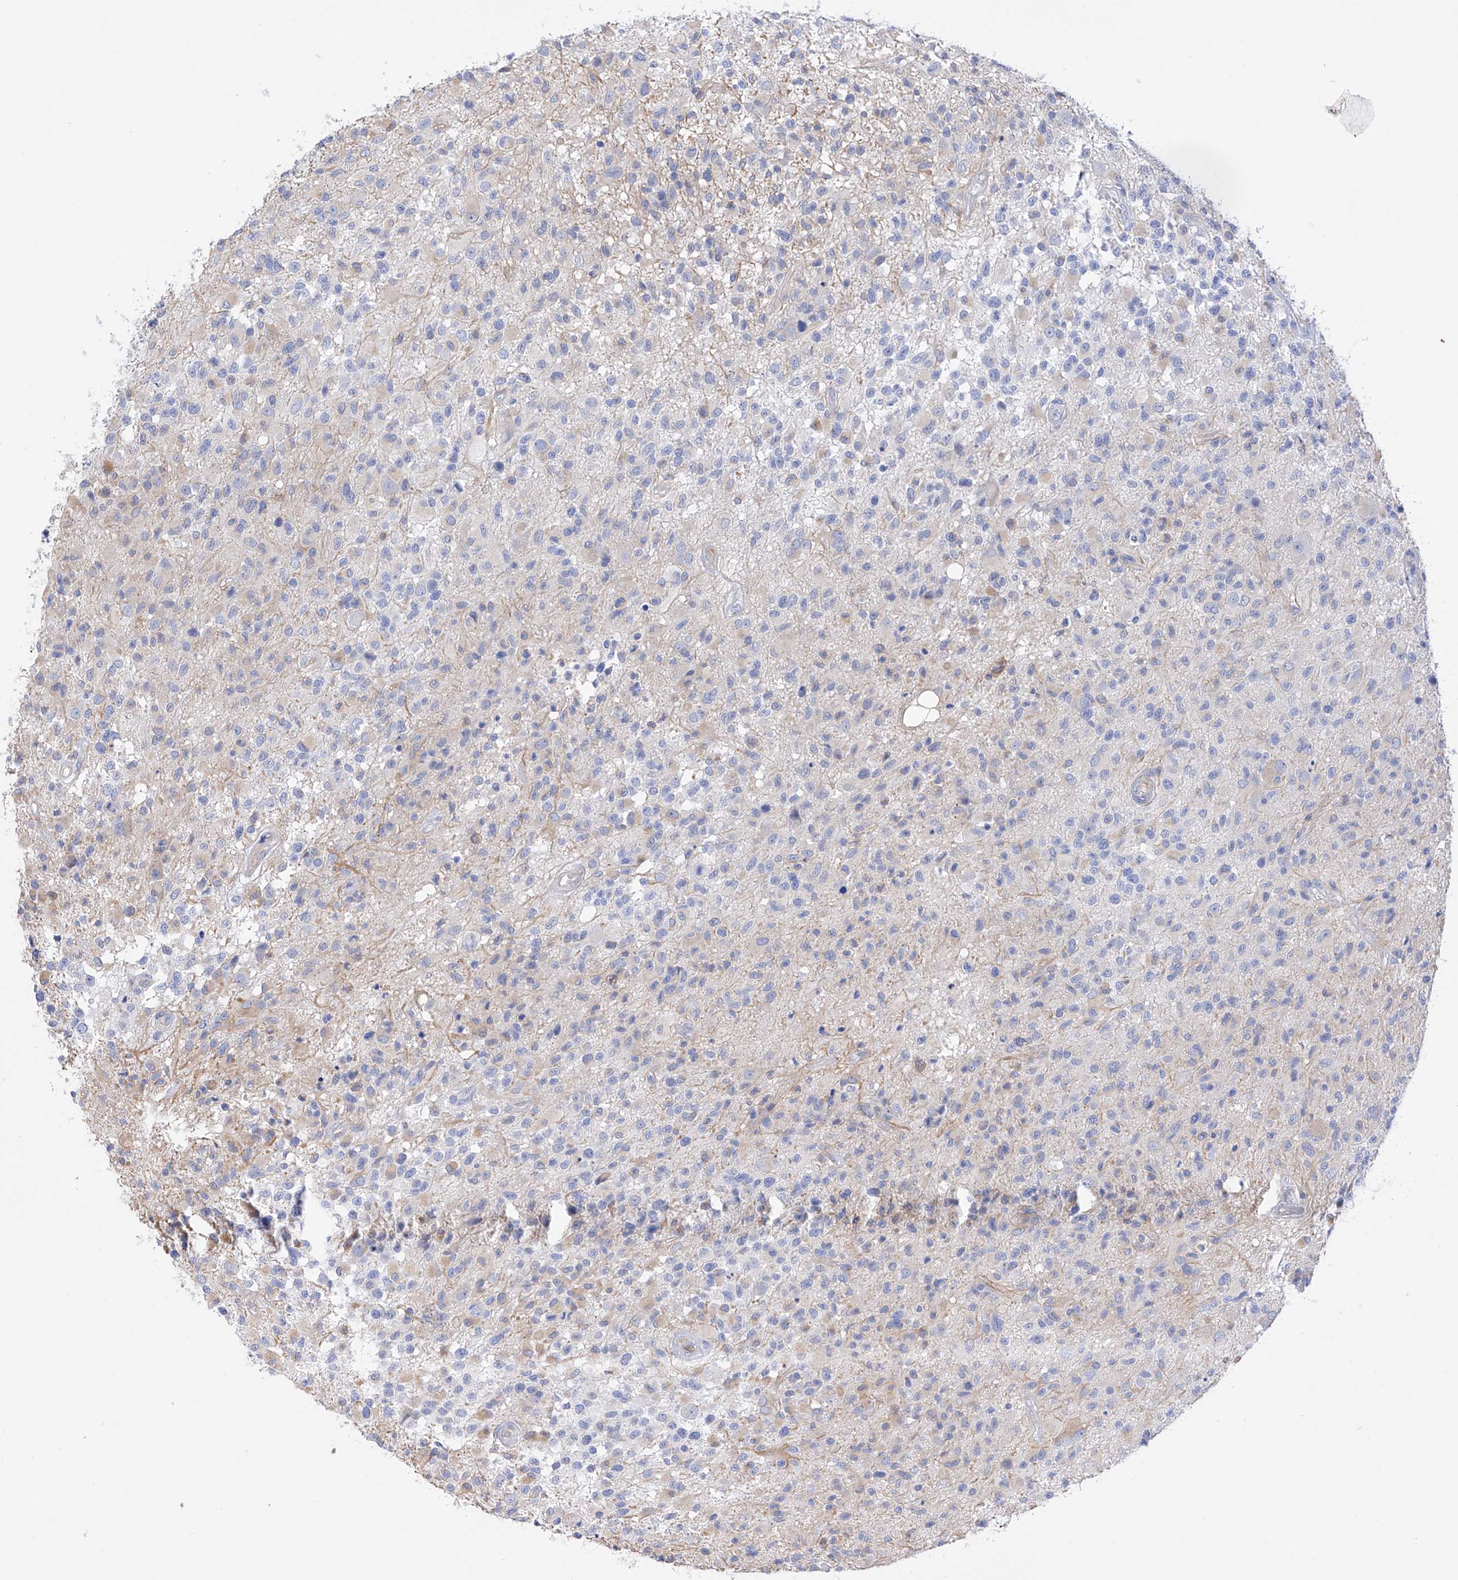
{"staining": {"intensity": "negative", "quantity": "none", "location": "none"}, "tissue": "glioma", "cell_type": "Tumor cells", "image_type": "cancer", "snomed": [{"axis": "morphology", "description": "Glioma, malignant, High grade"}, {"axis": "morphology", "description": "Glioblastoma, NOS"}, {"axis": "topography", "description": "Brain"}], "caption": "Histopathology image shows no protein expression in tumor cells of malignant high-grade glioma tissue.", "gene": "FLG", "patient": {"sex": "male", "age": 60}}